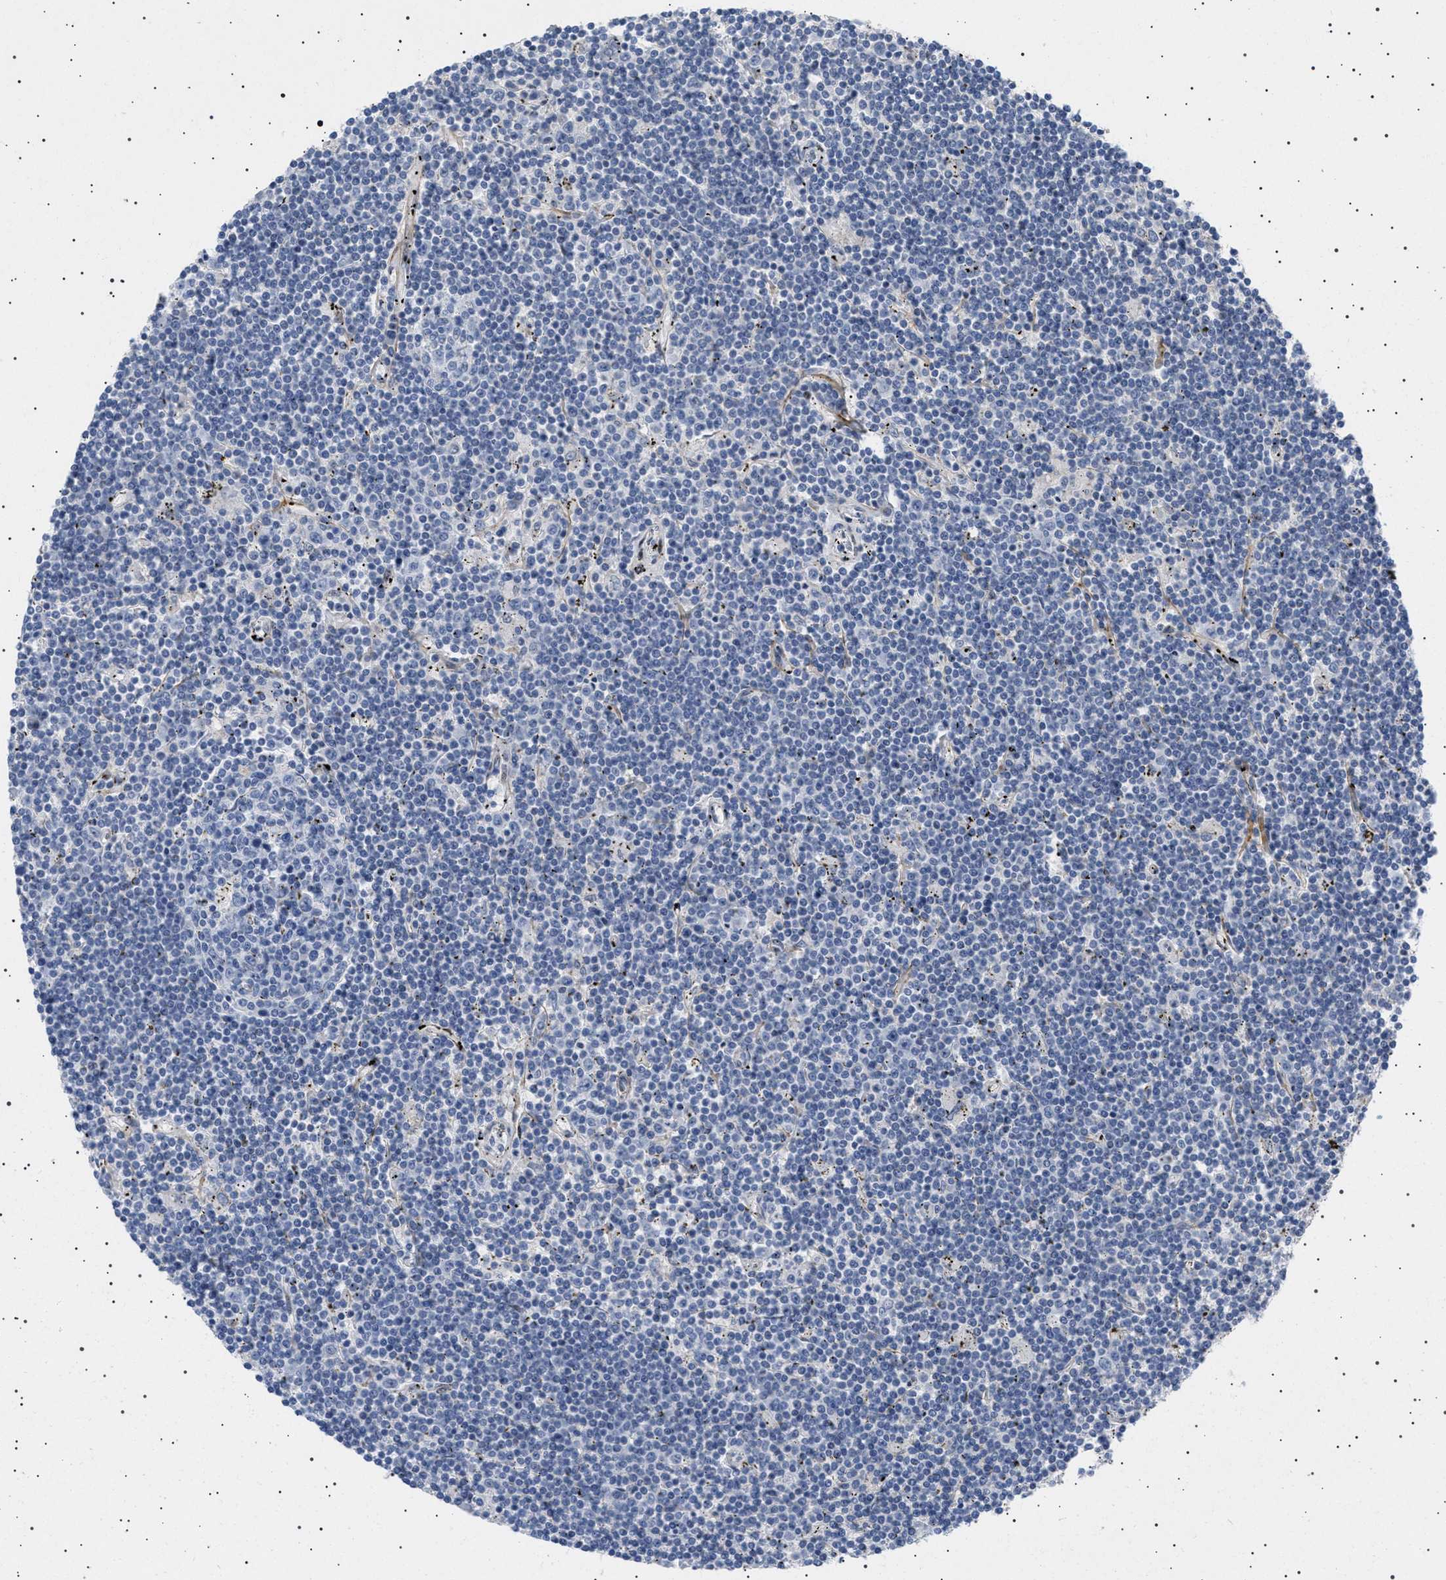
{"staining": {"intensity": "negative", "quantity": "none", "location": "none"}, "tissue": "lymphoma", "cell_type": "Tumor cells", "image_type": "cancer", "snomed": [{"axis": "morphology", "description": "Malignant lymphoma, non-Hodgkin's type, Low grade"}, {"axis": "topography", "description": "Spleen"}], "caption": "There is no significant staining in tumor cells of malignant lymphoma, non-Hodgkin's type (low-grade).", "gene": "HTR1A", "patient": {"sex": "male", "age": 76}}